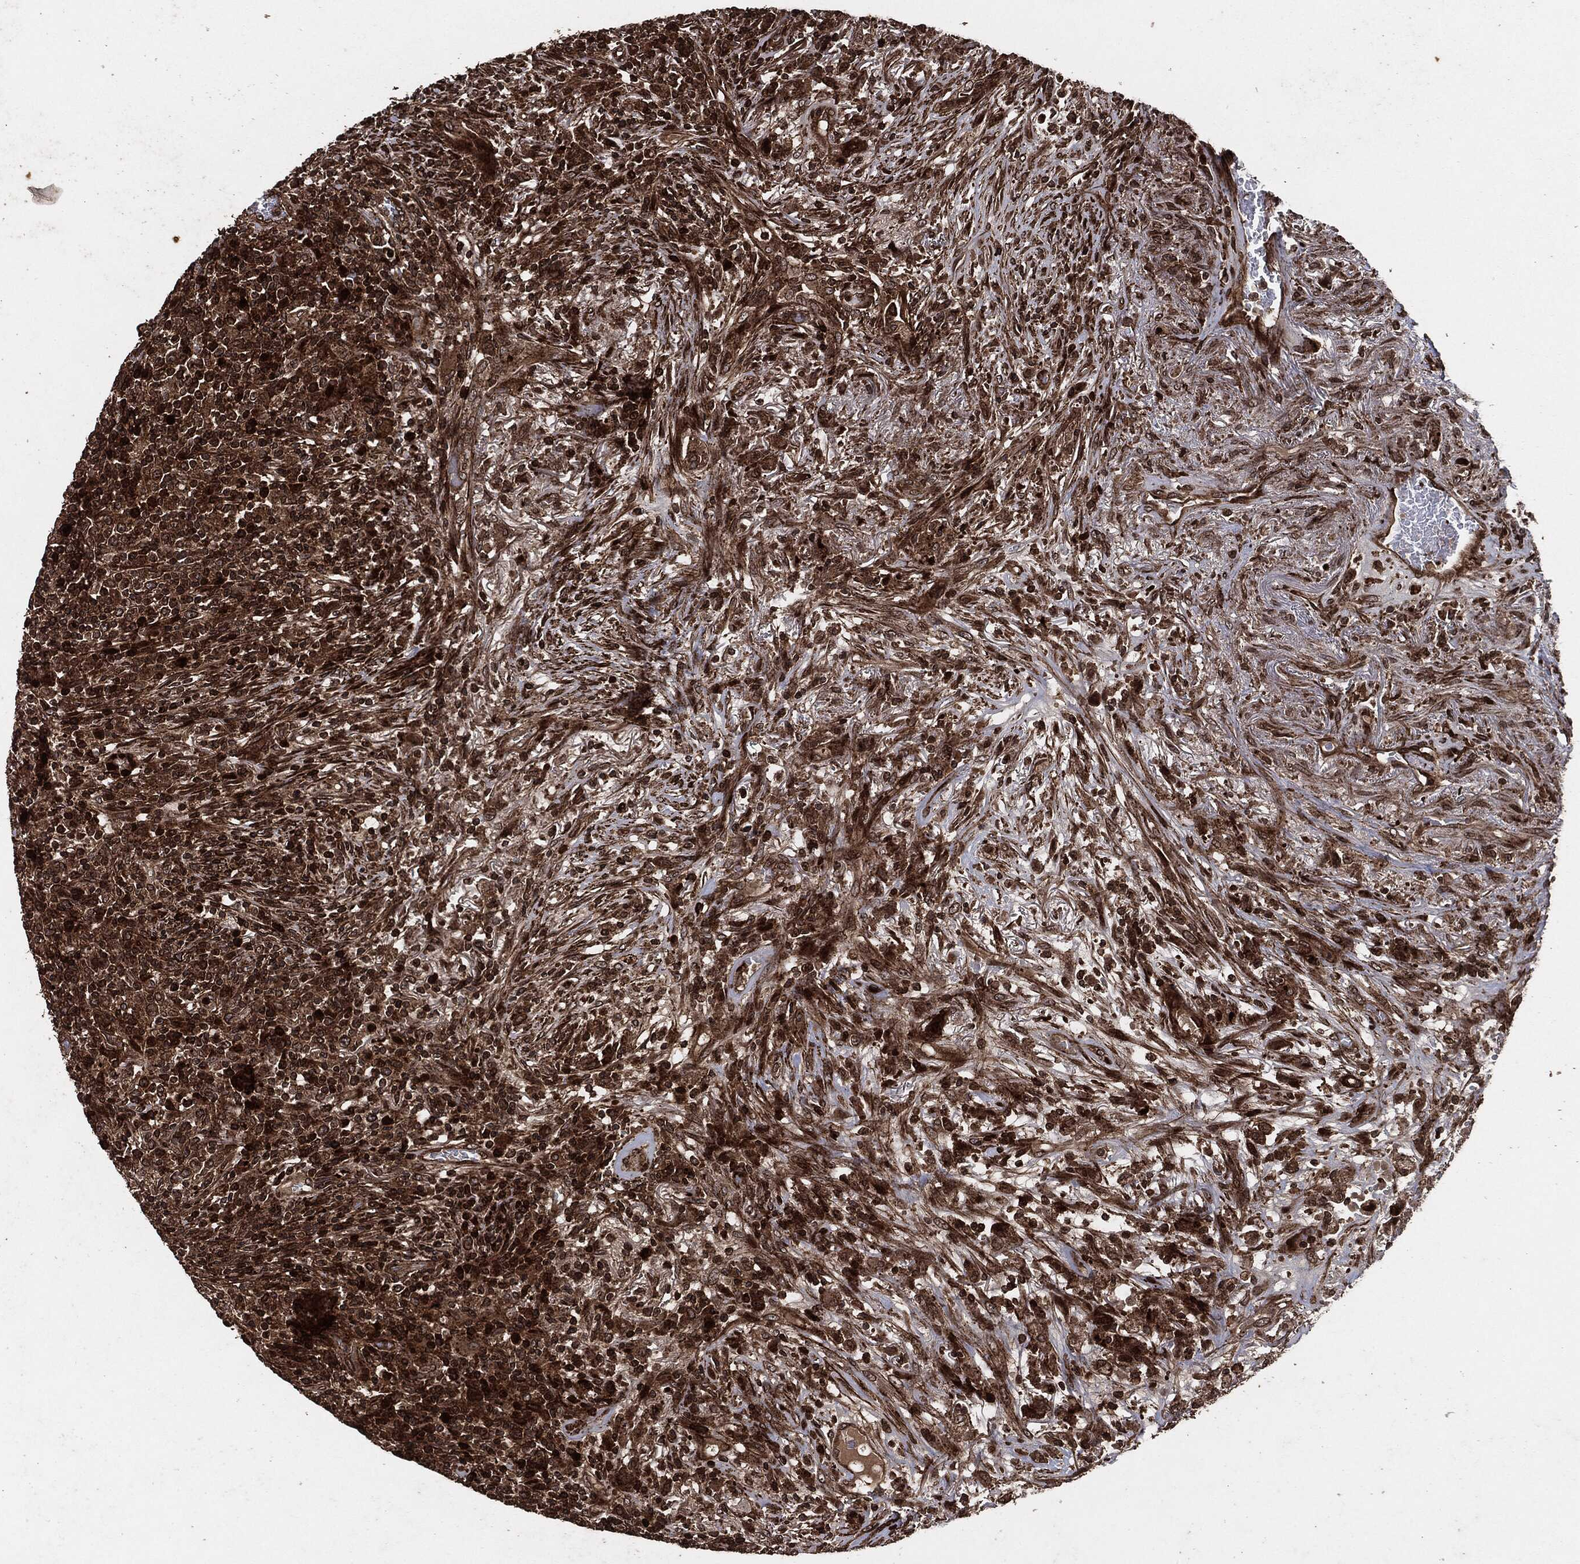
{"staining": {"intensity": "strong", "quantity": ">75%", "location": "cytoplasmic/membranous"}, "tissue": "lymphoma", "cell_type": "Tumor cells", "image_type": "cancer", "snomed": [{"axis": "morphology", "description": "Malignant lymphoma, non-Hodgkin's type, High grade"}, {"axis": "topography", "description": "Lung"}], "caption": "Immunohistochemistry image of neoplastic tissue: malignant lymphoma, non-Hodgkin's type (high-grade) stained using IHC exhibits high levels of strong protein expression localized specifically in the cytoplasmic/membranous of tumor cells, appearing as a cytoplasmic/membranous brown color.", "gene": "IFIT1", "patient": {"sex": "male", "age": 79}}